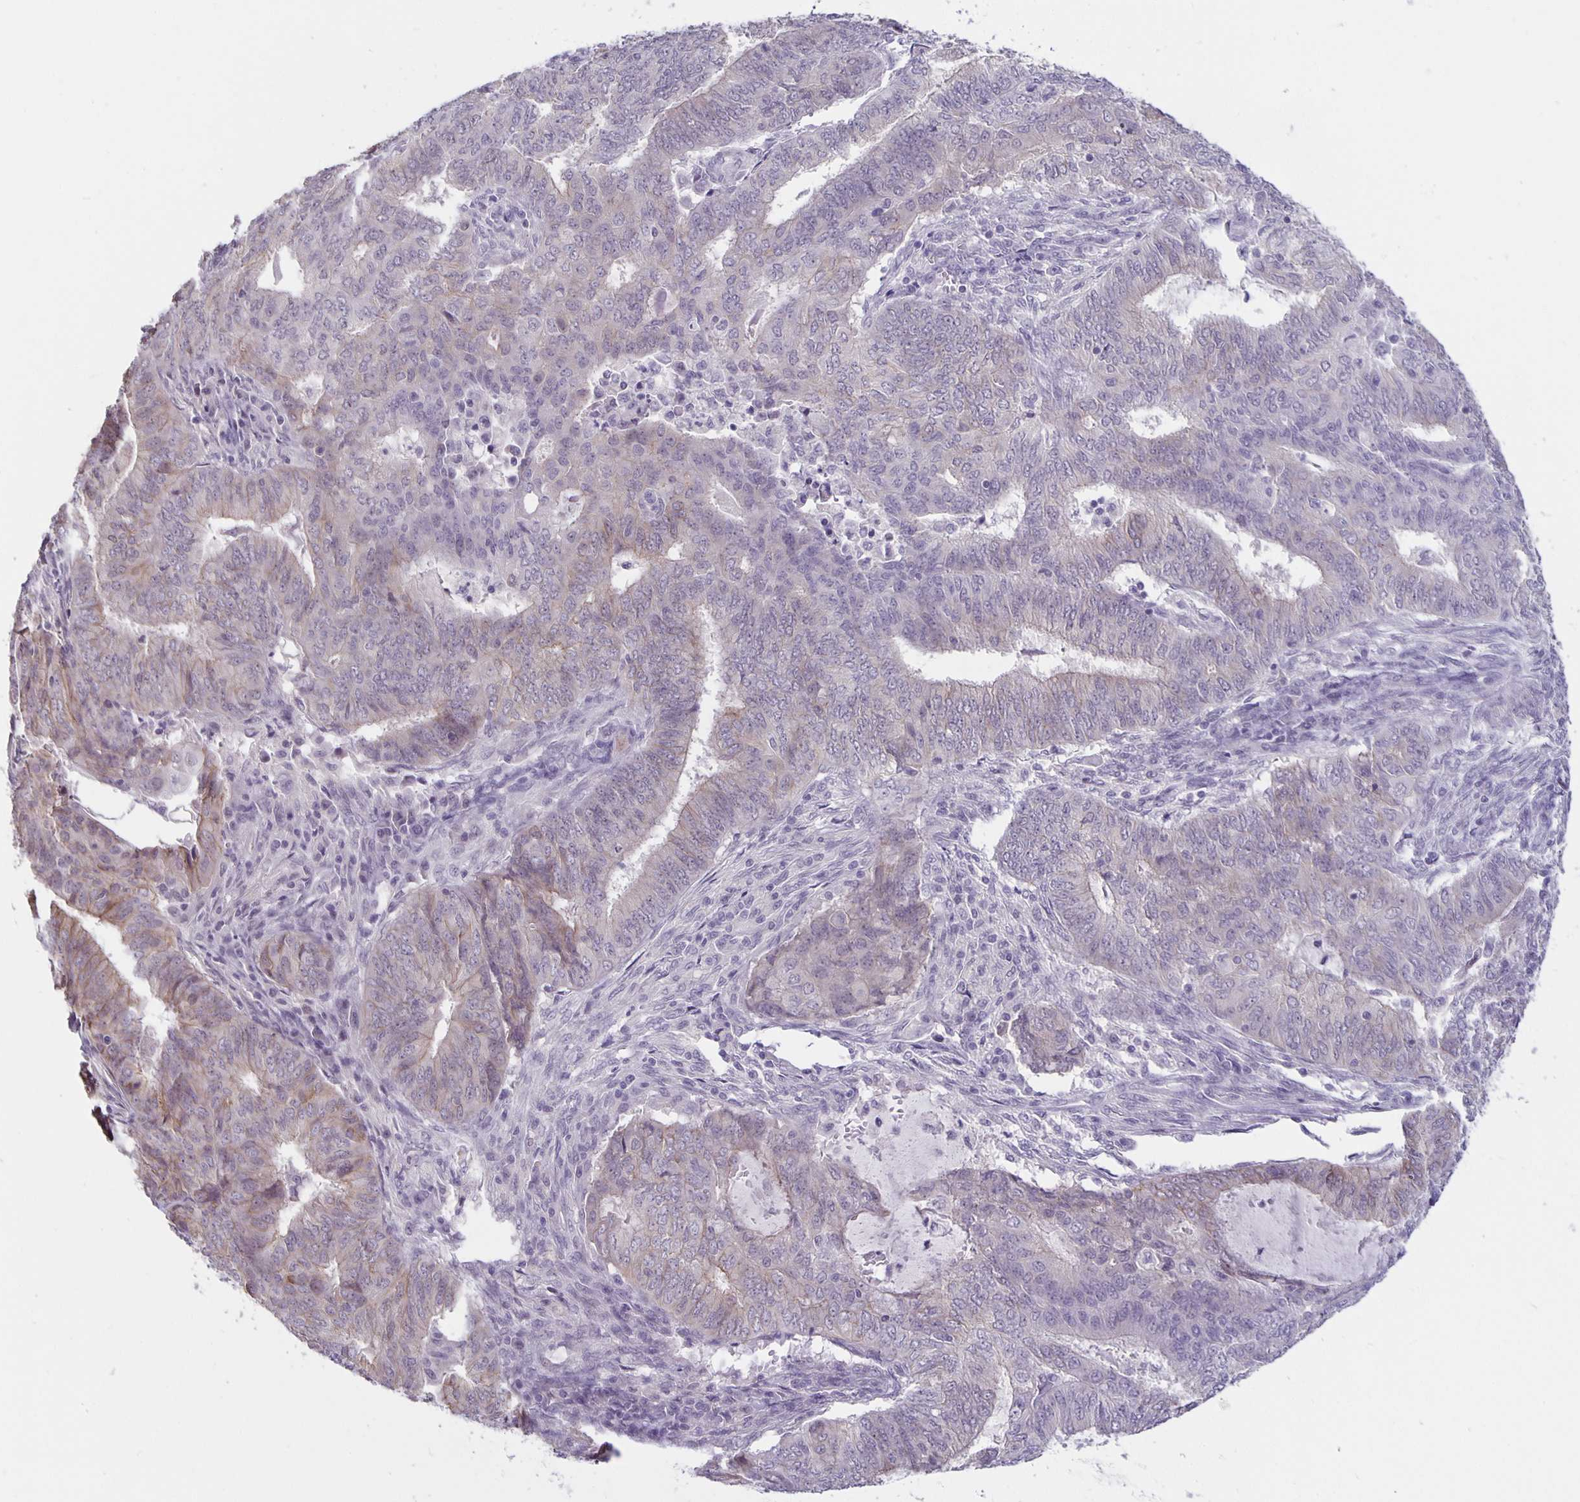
{"staining": {"intensity": "moderate", "quantity": "<25%", "location": "cytoplasmic/membranous"}, "tissue": "endometrial cancer", "cell_type": "Tumor cells", "image_type": "cancer", "snomed": [{"axis": "morphology", "description": "Adenocarcinoma, NOS"}, {"axis": "topography", "description": "Endometrium"}], "caption": "DAB immunohistochemical staining of adenocarcinoma (endometrial) displays moderate cytoplasmic/membranous protein positivity in about <25% of tumor cells. (Brightfield microscopy of DAB IHC at high magnification).", "gene": "ARVCF", "patient": {"sex": "female", "age": 62}}